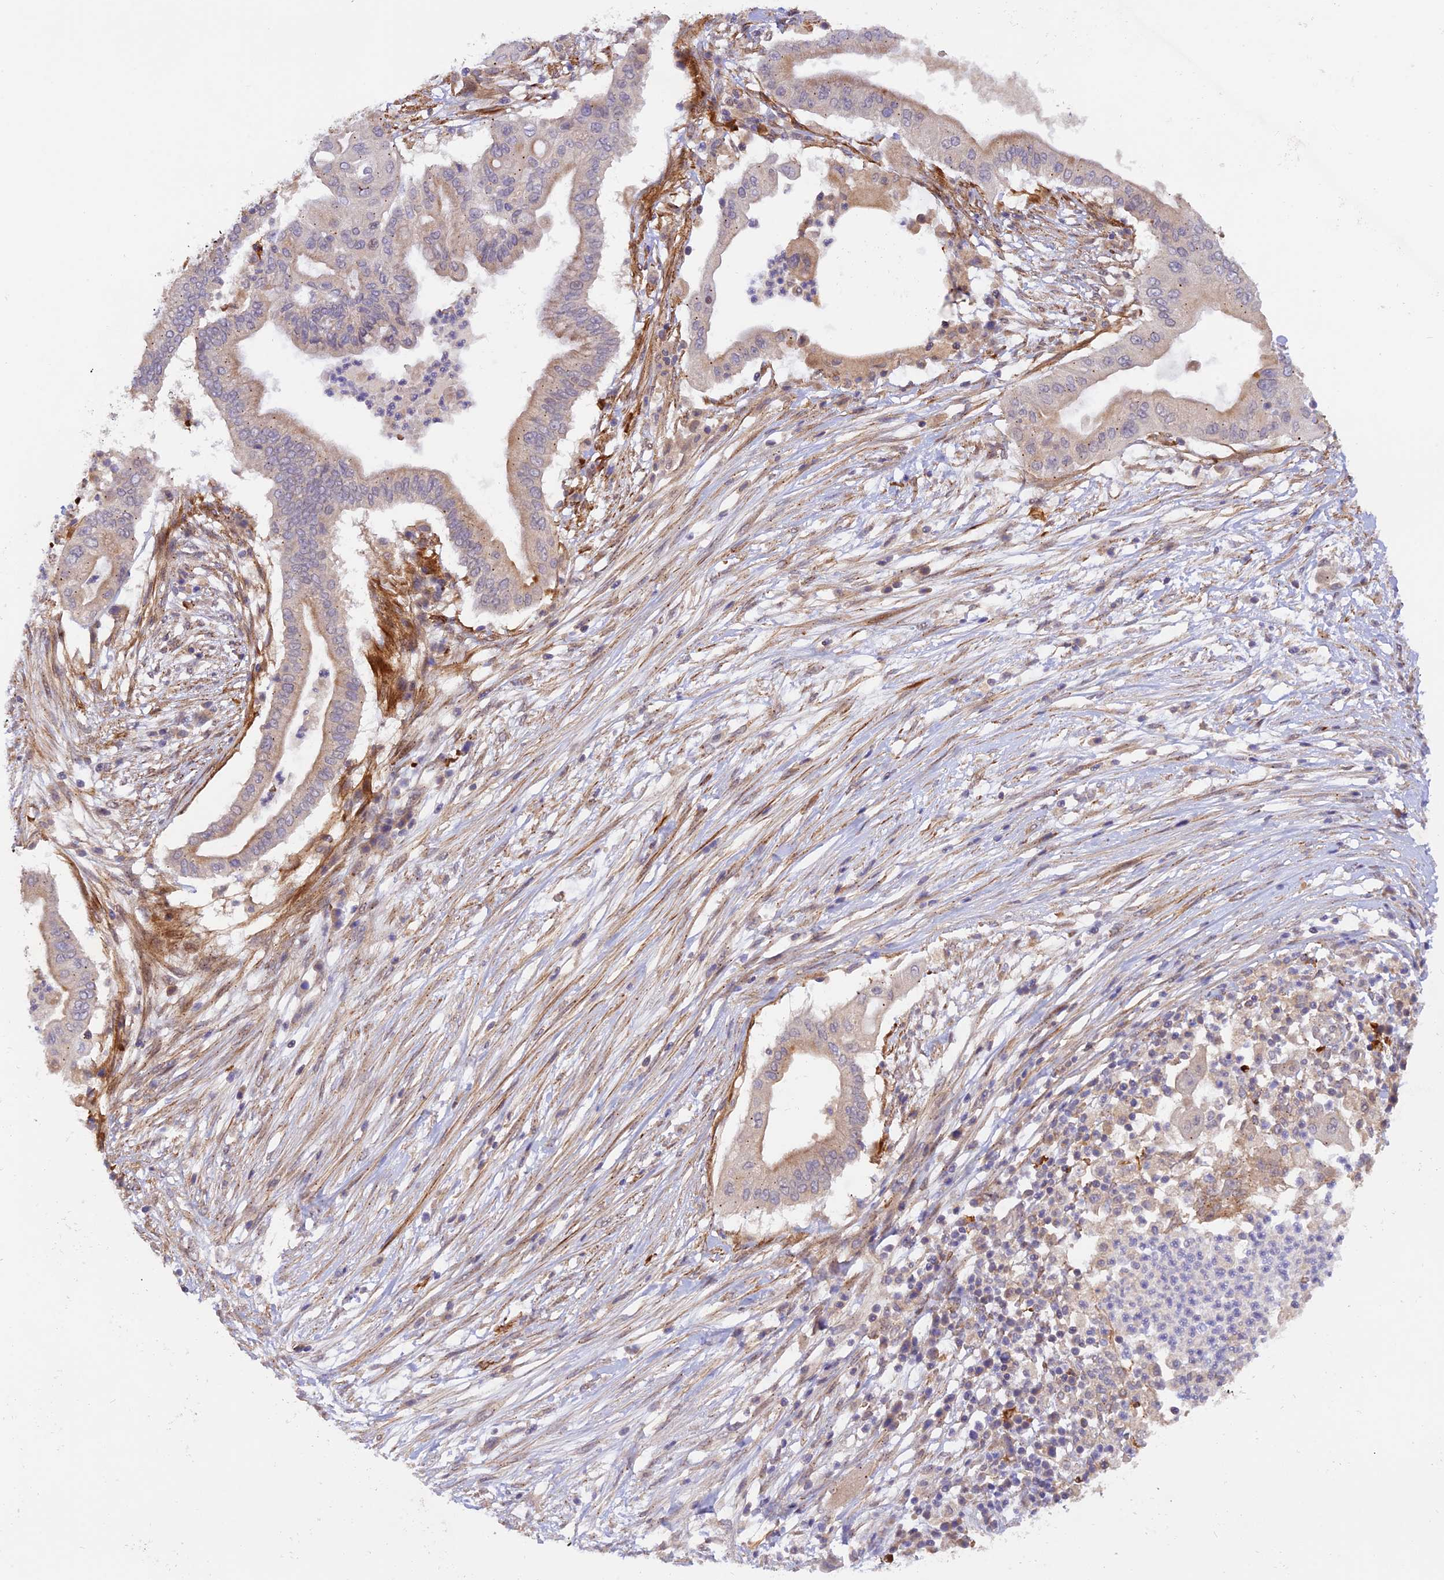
{"staining": {"intensity": "weak", "quantity": "<25%", "location": "cytoplasmic/membranous"}, "tissue": "pancreatic cancer", "cell_type": "Tumor cells", "image_type": "cancer", "snomed": [{"axis": "morphology", "description": "Adenocarcinoma, NOS"}, {"axis": "topography", "description": "Pancreas"}], "caption": "Pancreatic cancer was stained to show a protein in brown. There is no significant expression in tumor cells.", "gene": "WDFY4", "patient": {"sex": "male", "age": 68}}